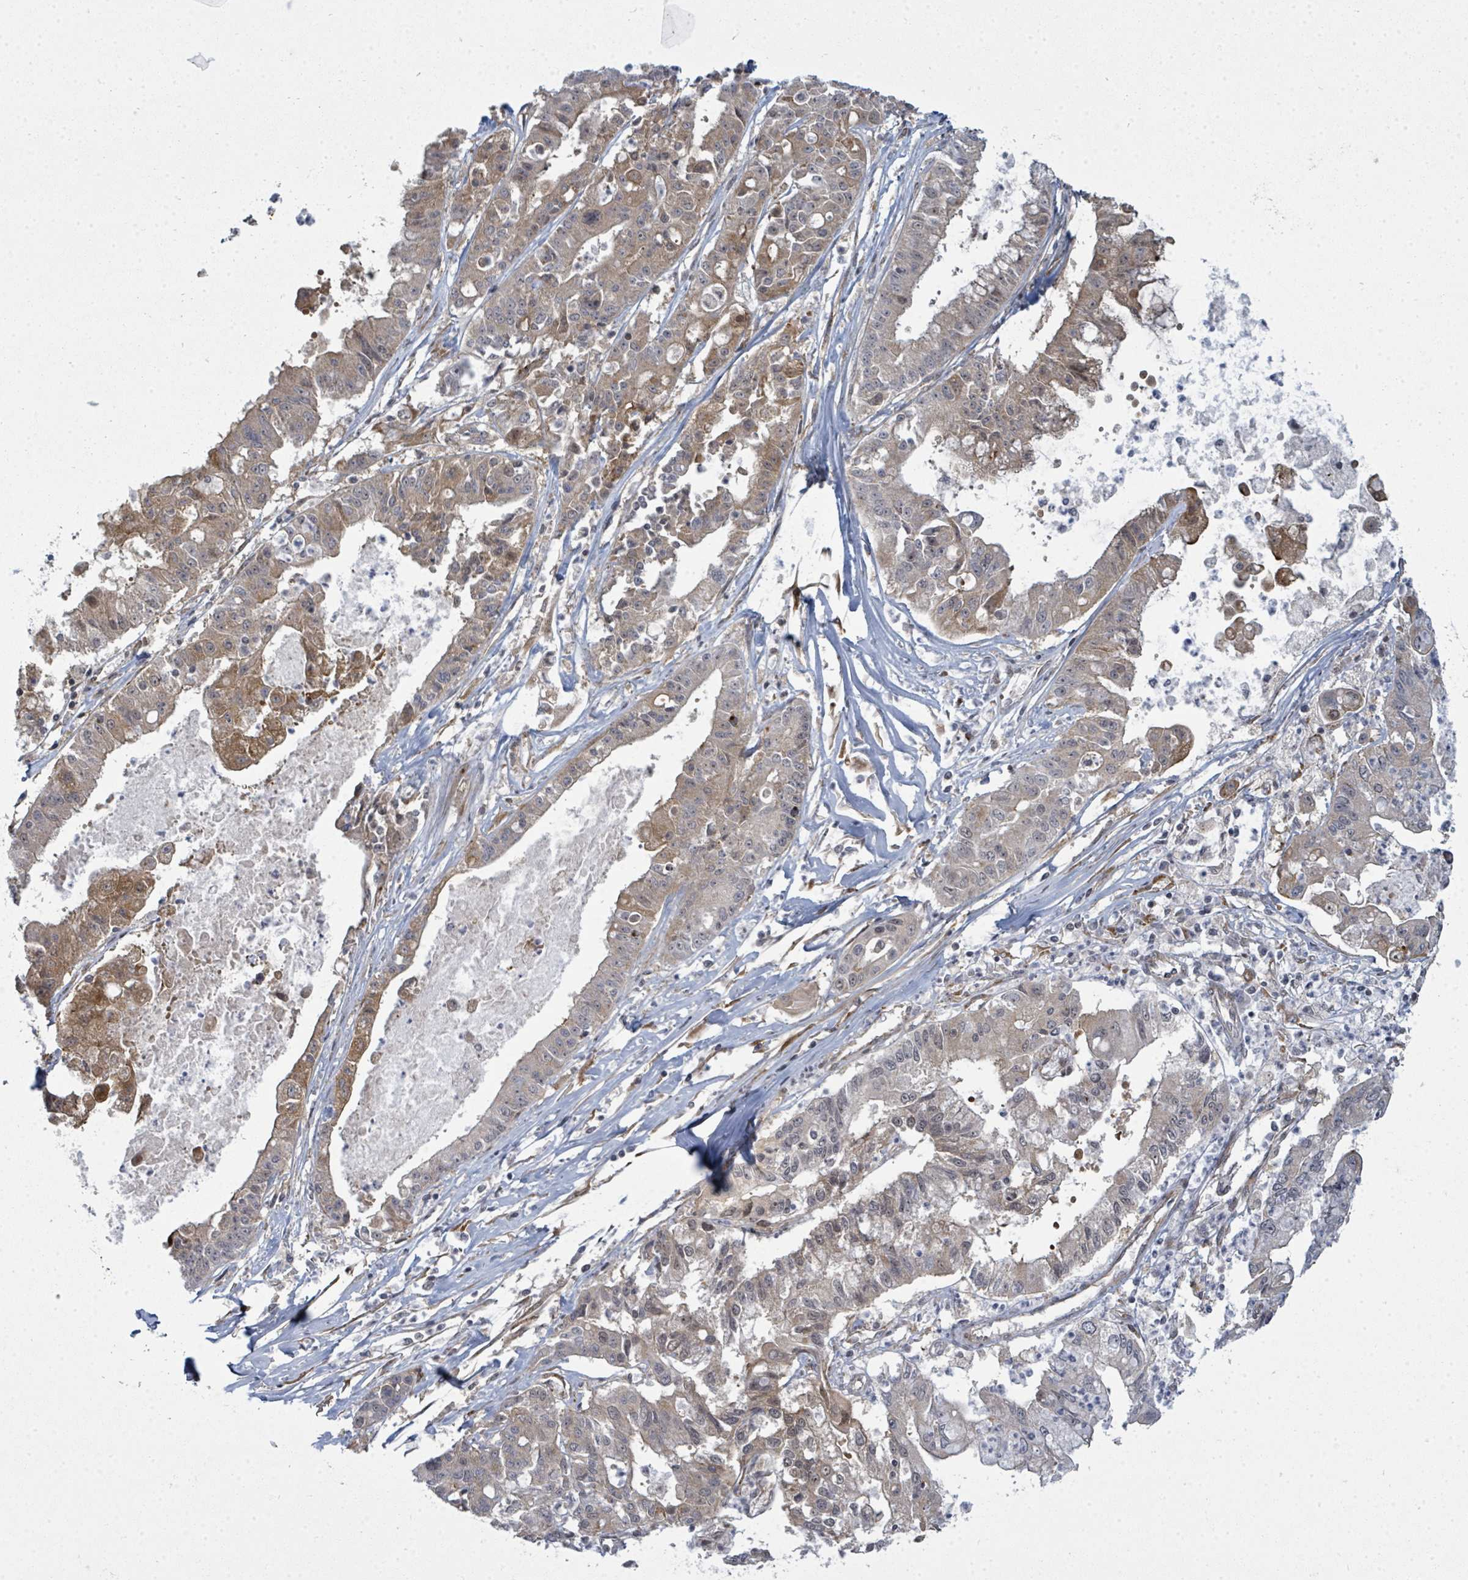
{"staining": {"intensity": "moderate", "quantity": "<25%", "location": "cytoplasmic/membranous"}, "tissue": "ovarian cancer", "cell_type": "Tumor cells", "image_type": "cancer", "snomed": [{"axis": "morphology", "description": "Cystadenocarcinoma, mucinous, NOS"}, {"axis": "topography", "description": "Ovary"}], "caption": "Tumor cells reveal low levels of moderate cytoplasmic/membranous staining in approximately <25% of cells in ovarian cancer (mucinous cystadenocarcinoma).", "gene": "PSMG2", "patient": {"sex": "female", "age": 70}}